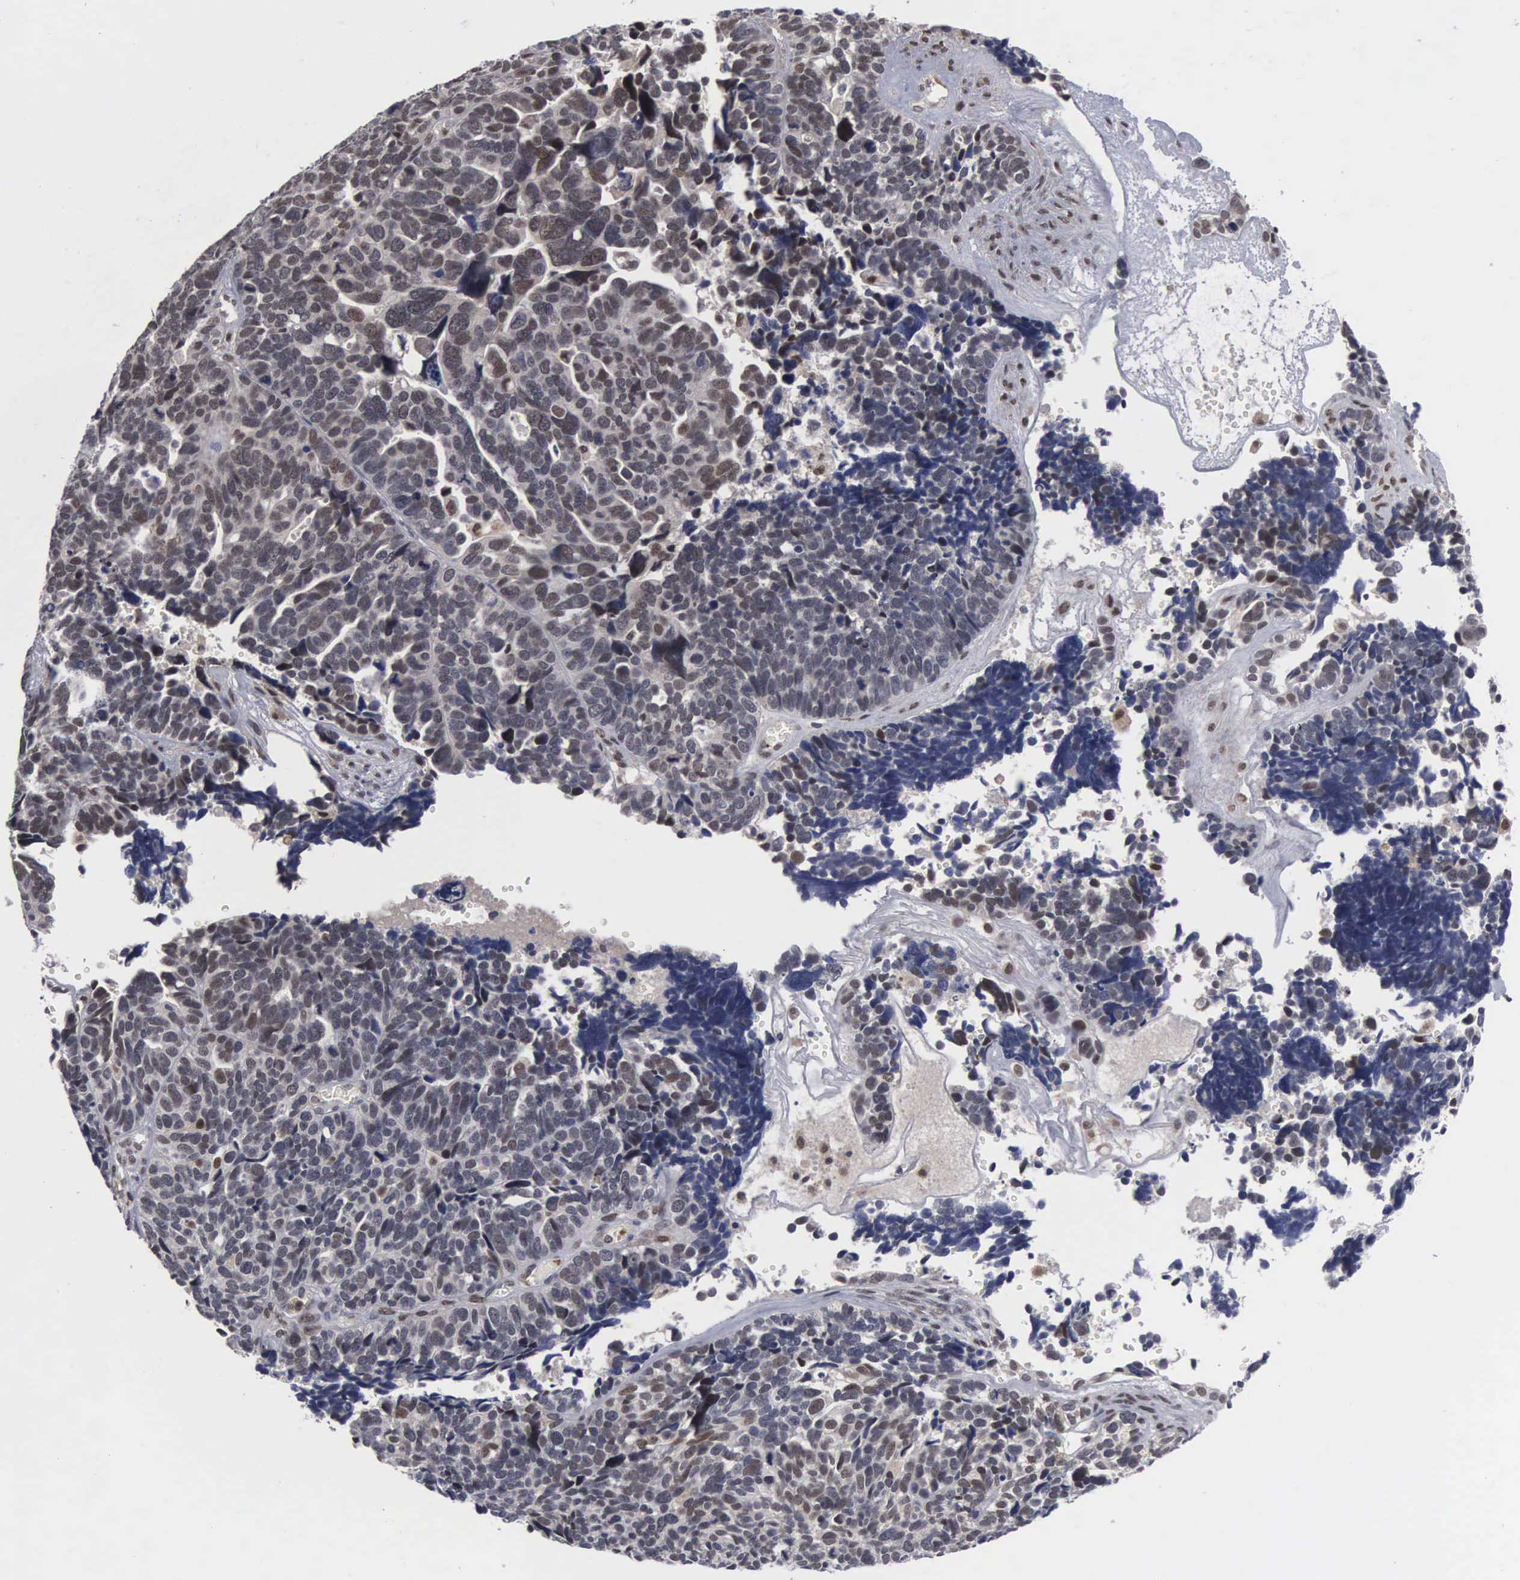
{"staining": {"intensity": "weak", "quantity": "25%-75%", "location": "nuclear"}, "tissue": "ovarian cancer", "cell_type": "Tumor cells", "image_type": "cancer", "snomed": [{"axis": "morphology", "description": "Cystadenocarcinoma, serous, NOS"}, {"axis": "topography", "description": "Ovary"}], "caption": "Immunohistochemistry (IHC) image of serous cystadenocarcinoma (ovarian) stained for a protein (brown), which shows low levels of weak nuclear expression in about 25%-75% of tumor cells.", "gene": "TRMT5", "patient": {"sex": "female", "age": 77}}